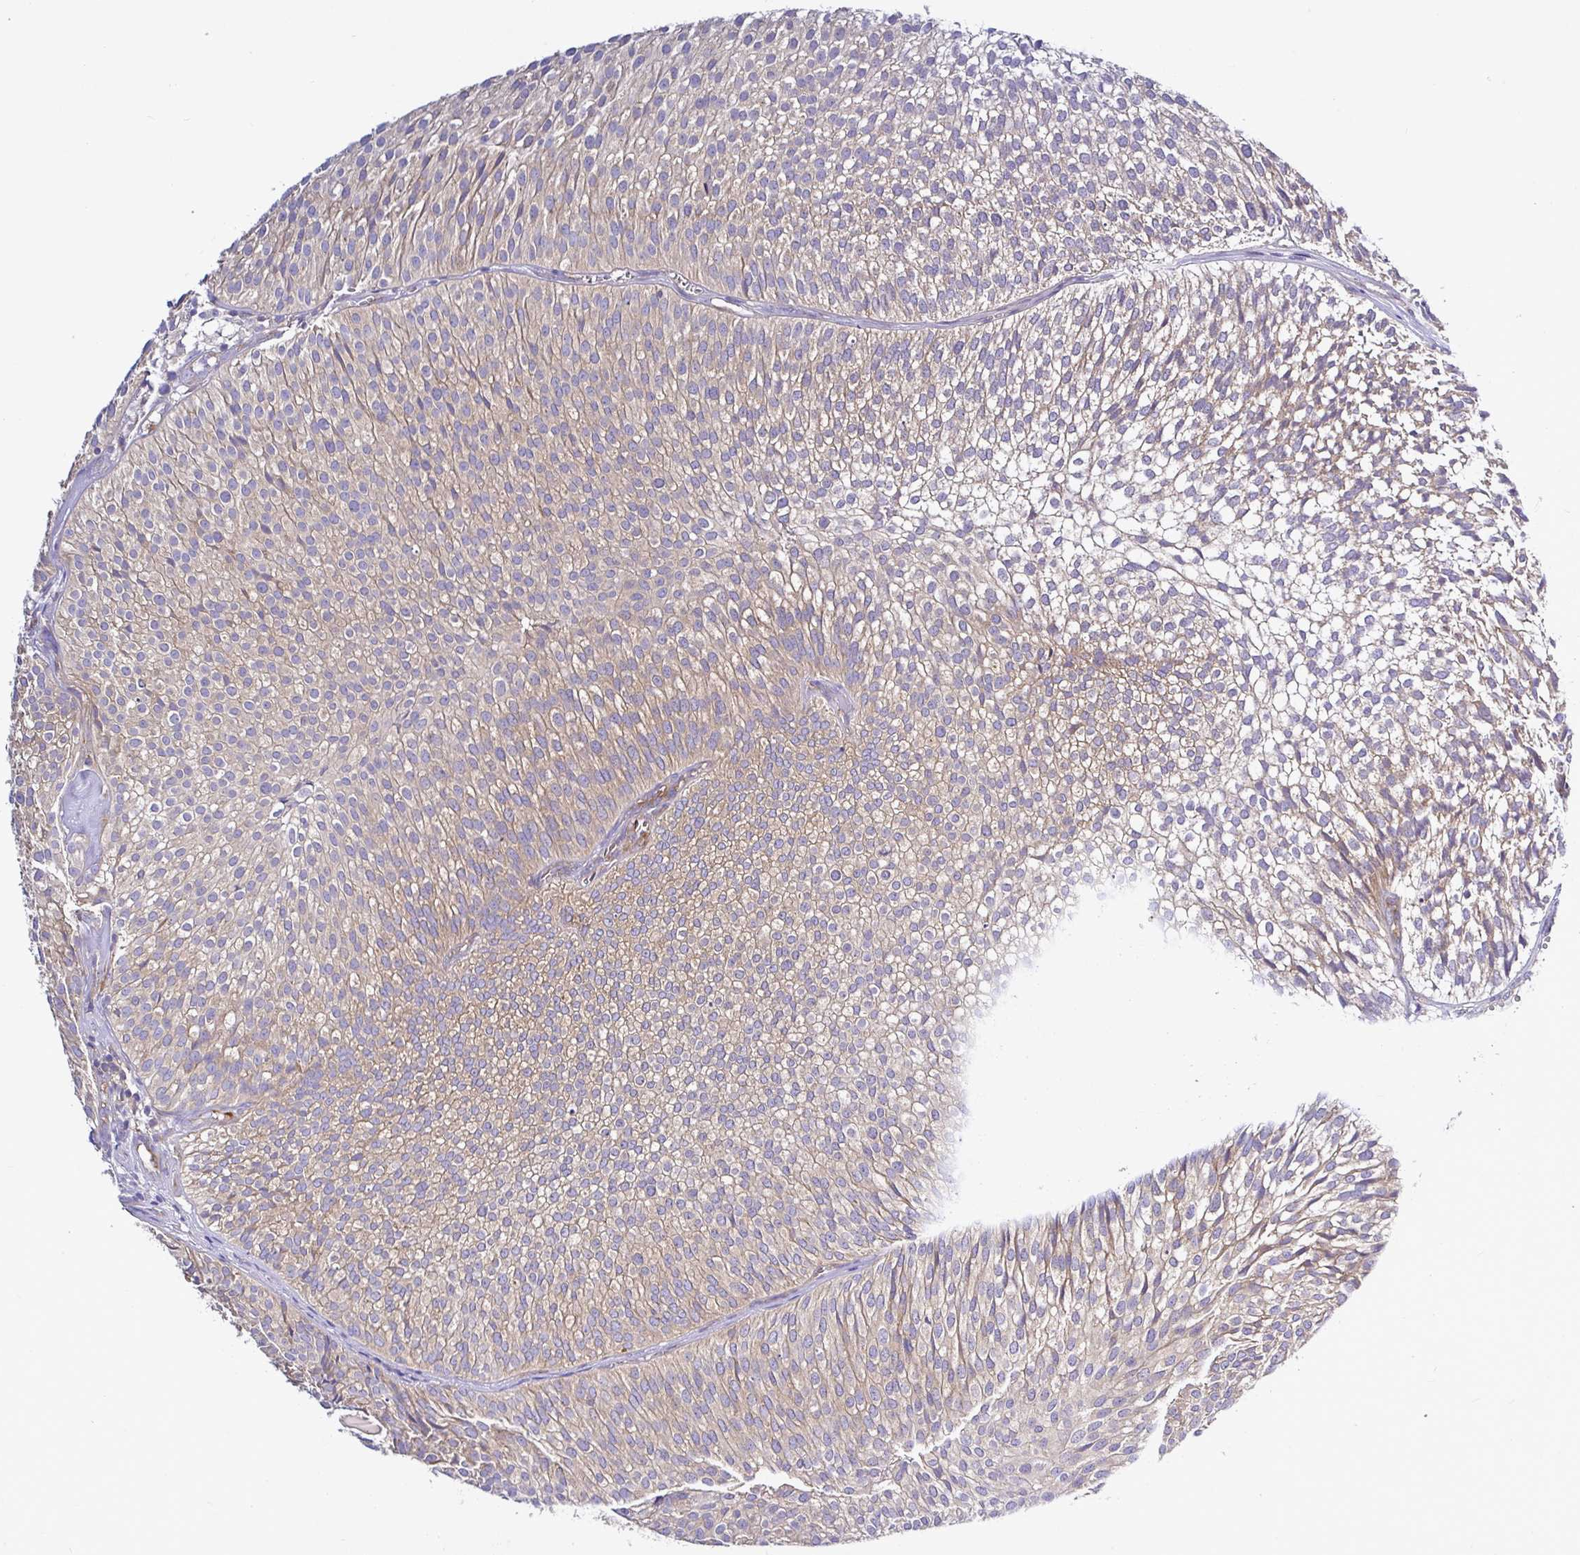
{"staining": {"intensity": "weak", "quantity": "25%-75%", "location": "cytoplasmic/membranous"}, "tissue": "urothelial cancer", "cell_type": "Tumor cells", "image_type": "cancer", "snomed": [{"axis": "morphology", "description": "Urothelial carcinoma, Low grade"}, {"axis": "topography", "description": "Urinary bladder"}], "caption": "Low-grade urothelial carcinoma tissue exhibits weak cytoplasmic/membranous positivity in about 25%-75% of tumor cells, visualized by immunohistochemistry. Nuclei are stained in blue.", "gene": "LARS1", "patient": {"sex": "male", "age": 91}}